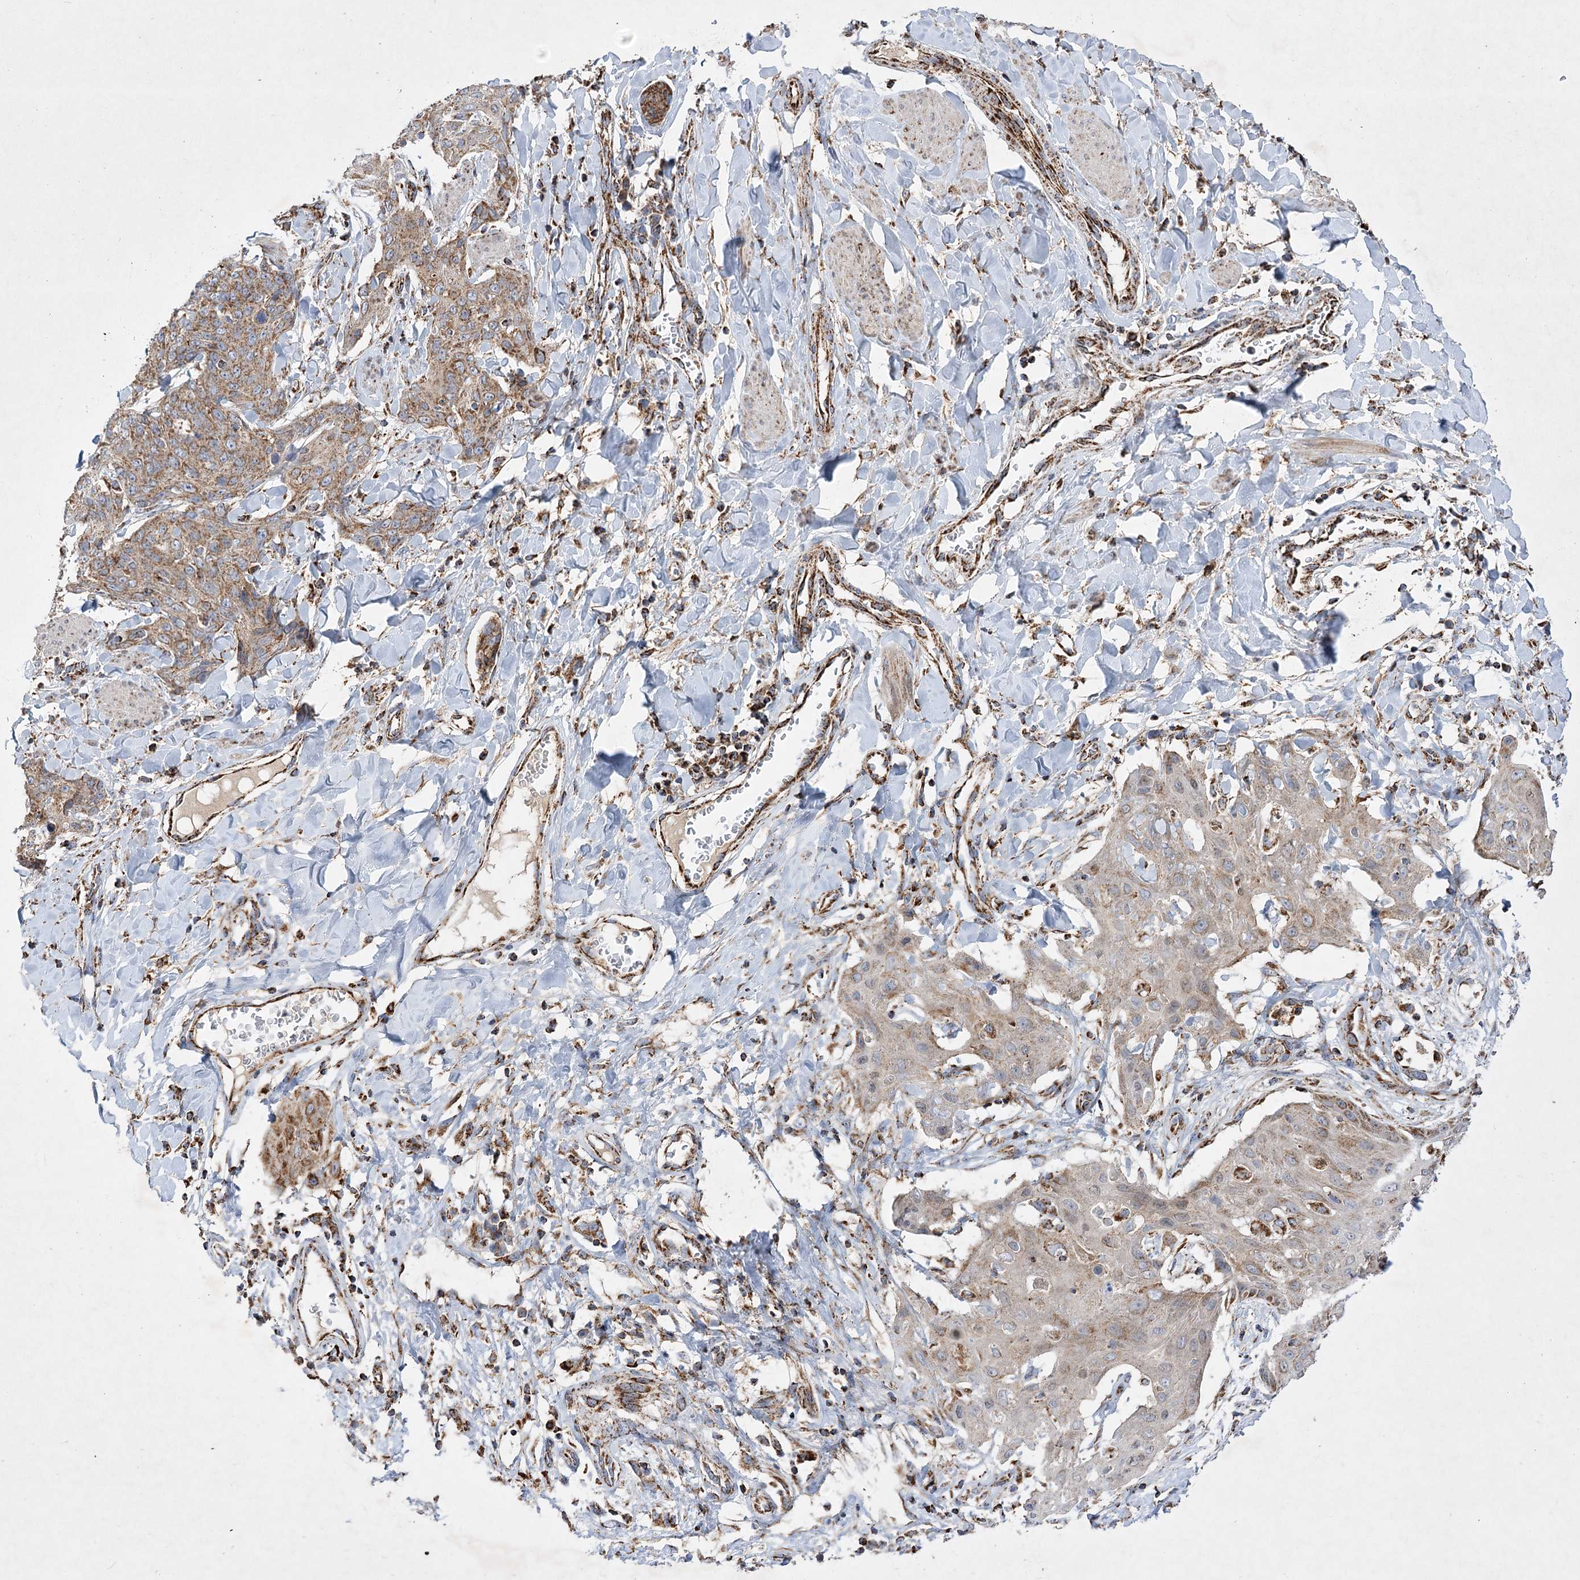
{"staining": {"intensity": "moderate", "quantity": ">75%", "location": "cytoplasmic/membranous"}, "tissue": "skin cancer", "cell_type": "Tumor cells", "image_type": "cancer", "snomed": [{"axis": "morphology", "description": "Squamous cell carcinoma, NOS"}, {"axis": "topography", "description": "Skin"}, {"axis": "topography", "description": "Vulva"}], "caption": "Tumor cells show medium levels of moderate cytoplasmic/membranous expression in approximately >75% of cells in human skin squamous cell carcinoma.", "gene": "ASNSD1", "patient": {"sex": "female", "age": 85}}